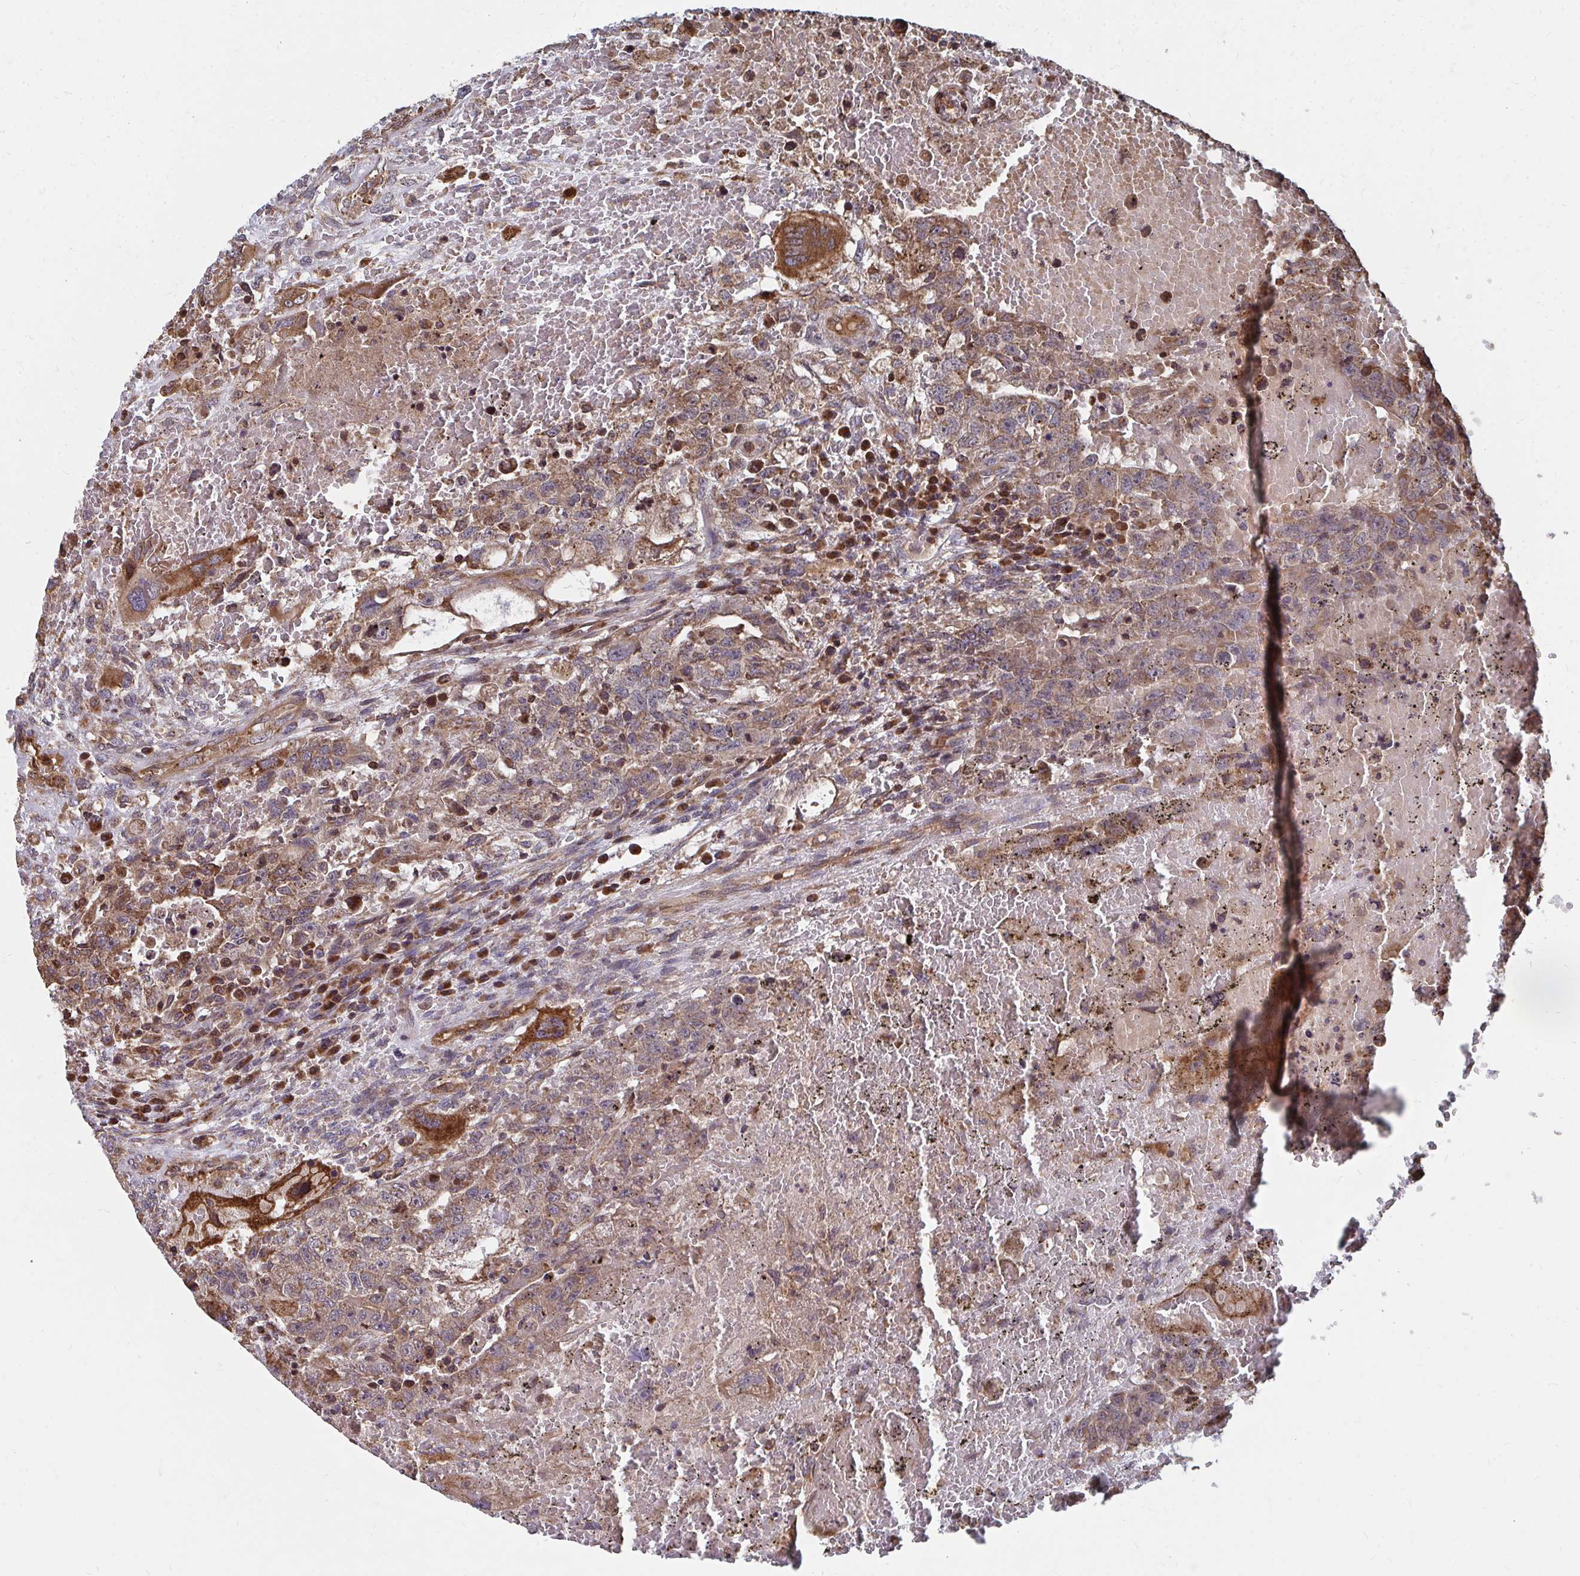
{"staining": {"intensity": "moderate", "quantity": ">75%", "location": "cytoplasmic/membranous"}, "tissue": "testis cancer", "cell_type": "Tumor cells", "image_type": "cancer", "snomed": [{"axis": "morphology", "description": "Carcinoma, Embryonal, NOS"}, {"axis": "topography", "description": "Testis"}], "caption": "Immunohistochemical staining of human testis embryonal carcinoma shows medium levels of moderate cytoplasmic/membranous staining in about >75% of tumor cells.", "gene": "FAM89A", "patient": {"sex": "male", "age": 26}}